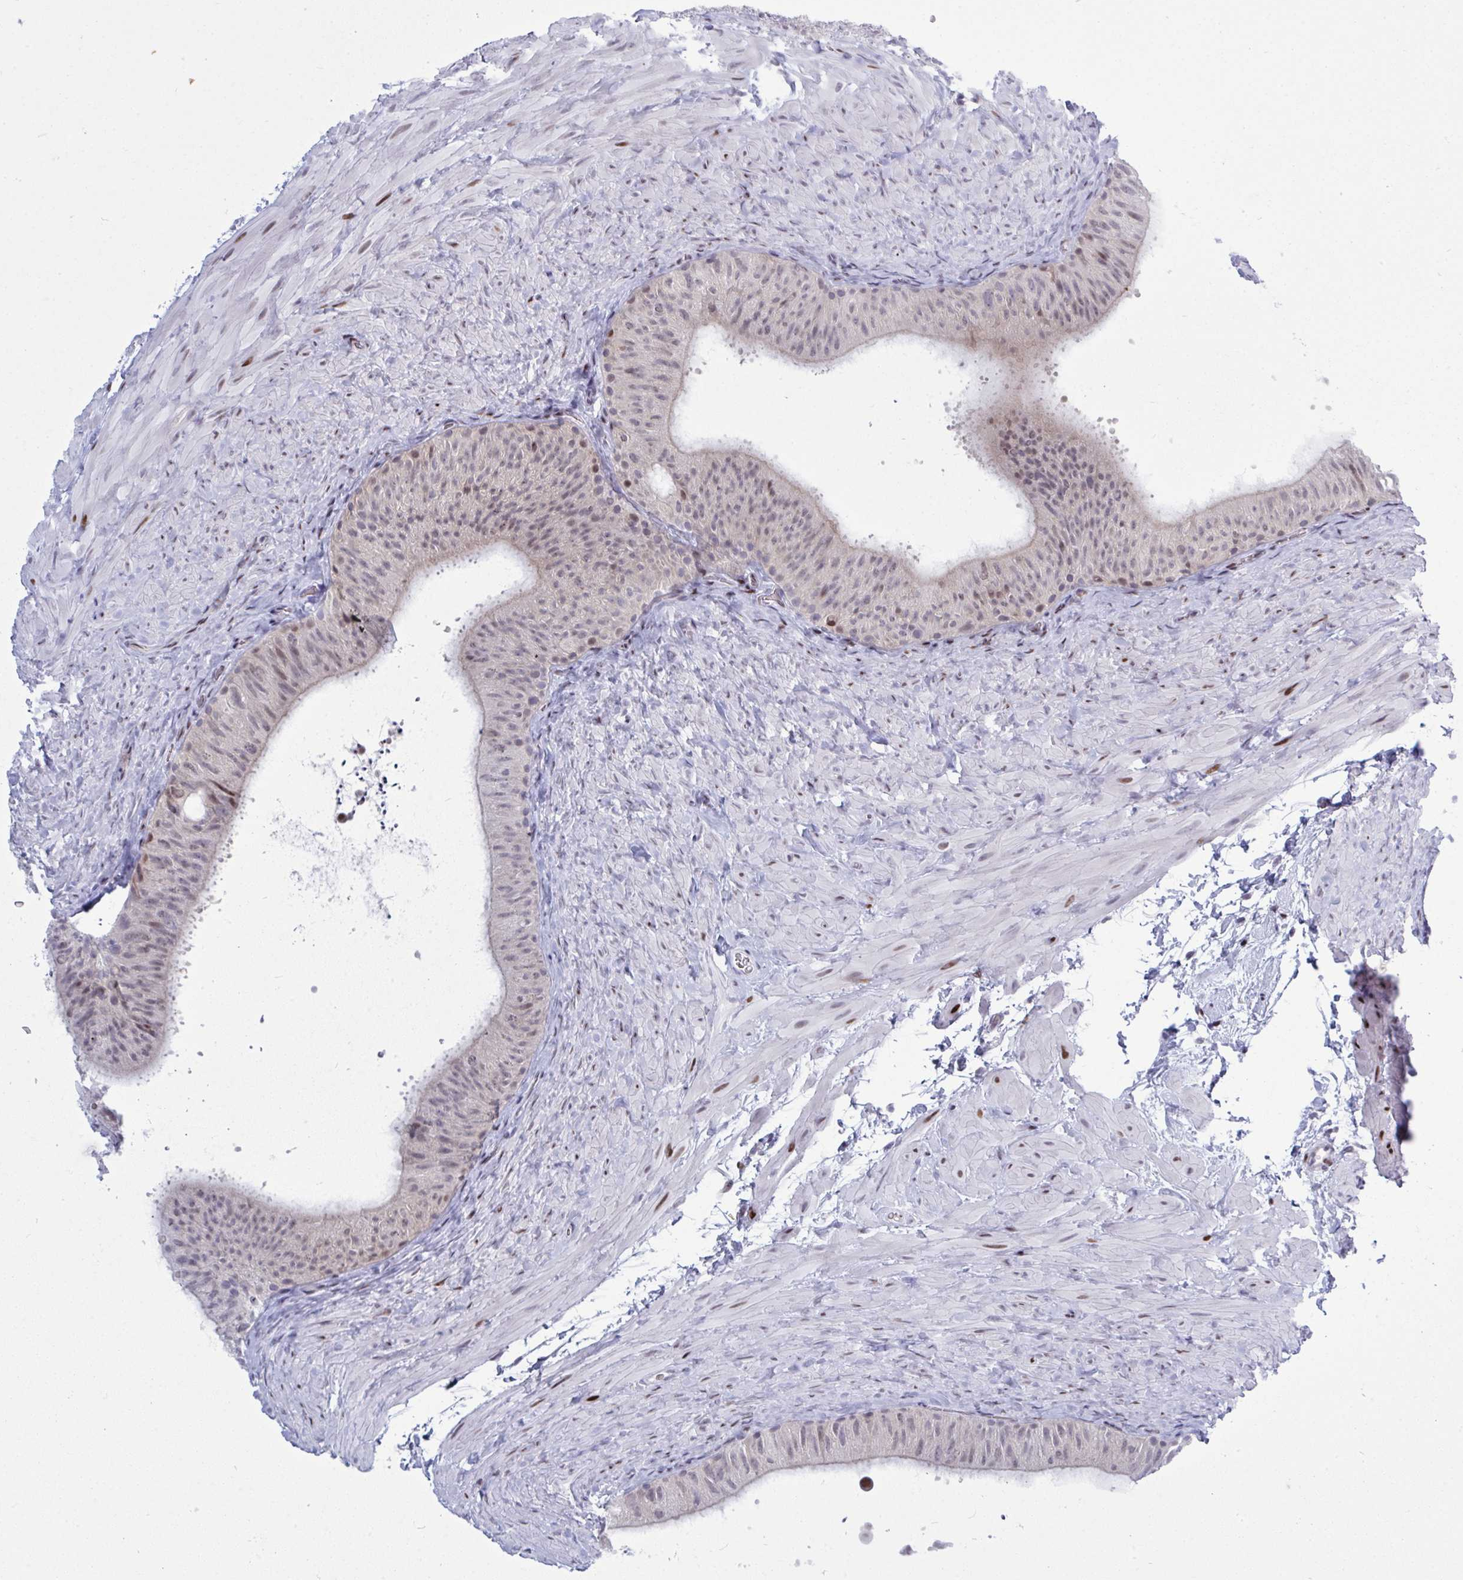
{"staining": {"intensity": "moderate", "quantity": "<25%", "location": "nuclear"}, "tissue": "epididymis", "cell_type": "Glandular cells", "image_type": "normal", "snomed": [{"axis": "morphology", "description": "Normal tissue, NOS"}, {"axis": "topography", "description": "Epididymis, spermatic cord, NOS"}, {"axis": "topography", "description": "Epididymis"}], "caption": "Glandular cells show low levels of moderate nuclear expression in approximately <25% of cells in benign epididymis.", "gene": "TAB1", "patient": {"sex": "male", "age": 31}}